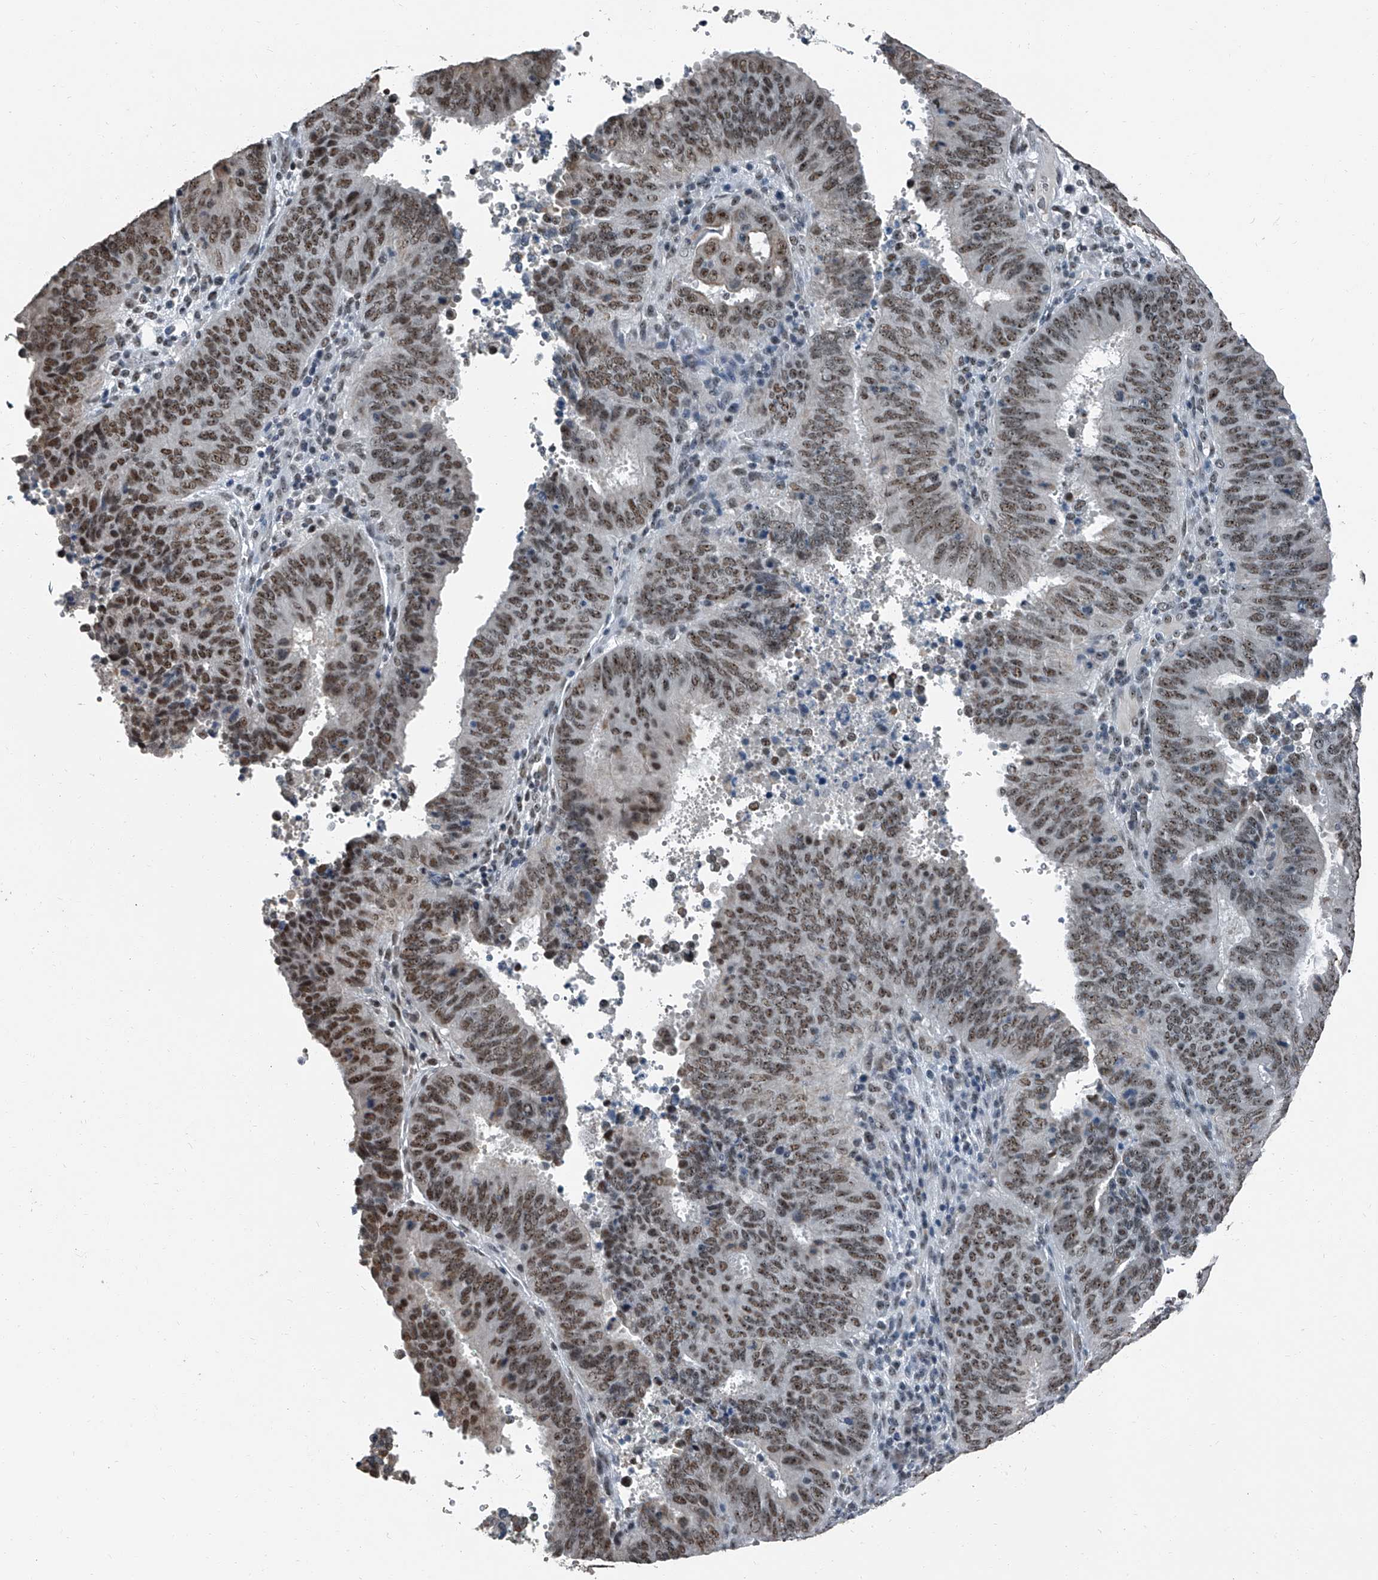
{"staining": {"intensity": "moderate", "quantity": ">75%", "location": "nuclear"}, "tissue": "cervical cancer", "cell_type": "Tumor cells", "image_type": "cancer", "snomed": [{"axis": "morphology", "description": "Adenocarcinoma, NOS"}, {"axis": "topography", "description": "Cervix"}], "caption": "Protein expression analysis of human adenocarcinoma (cervical) reveals moderate nuclear positivity in about >75% of tumor cells.", "gene": "TCOF1", "patient": {"sex": "female", "age": 44}}